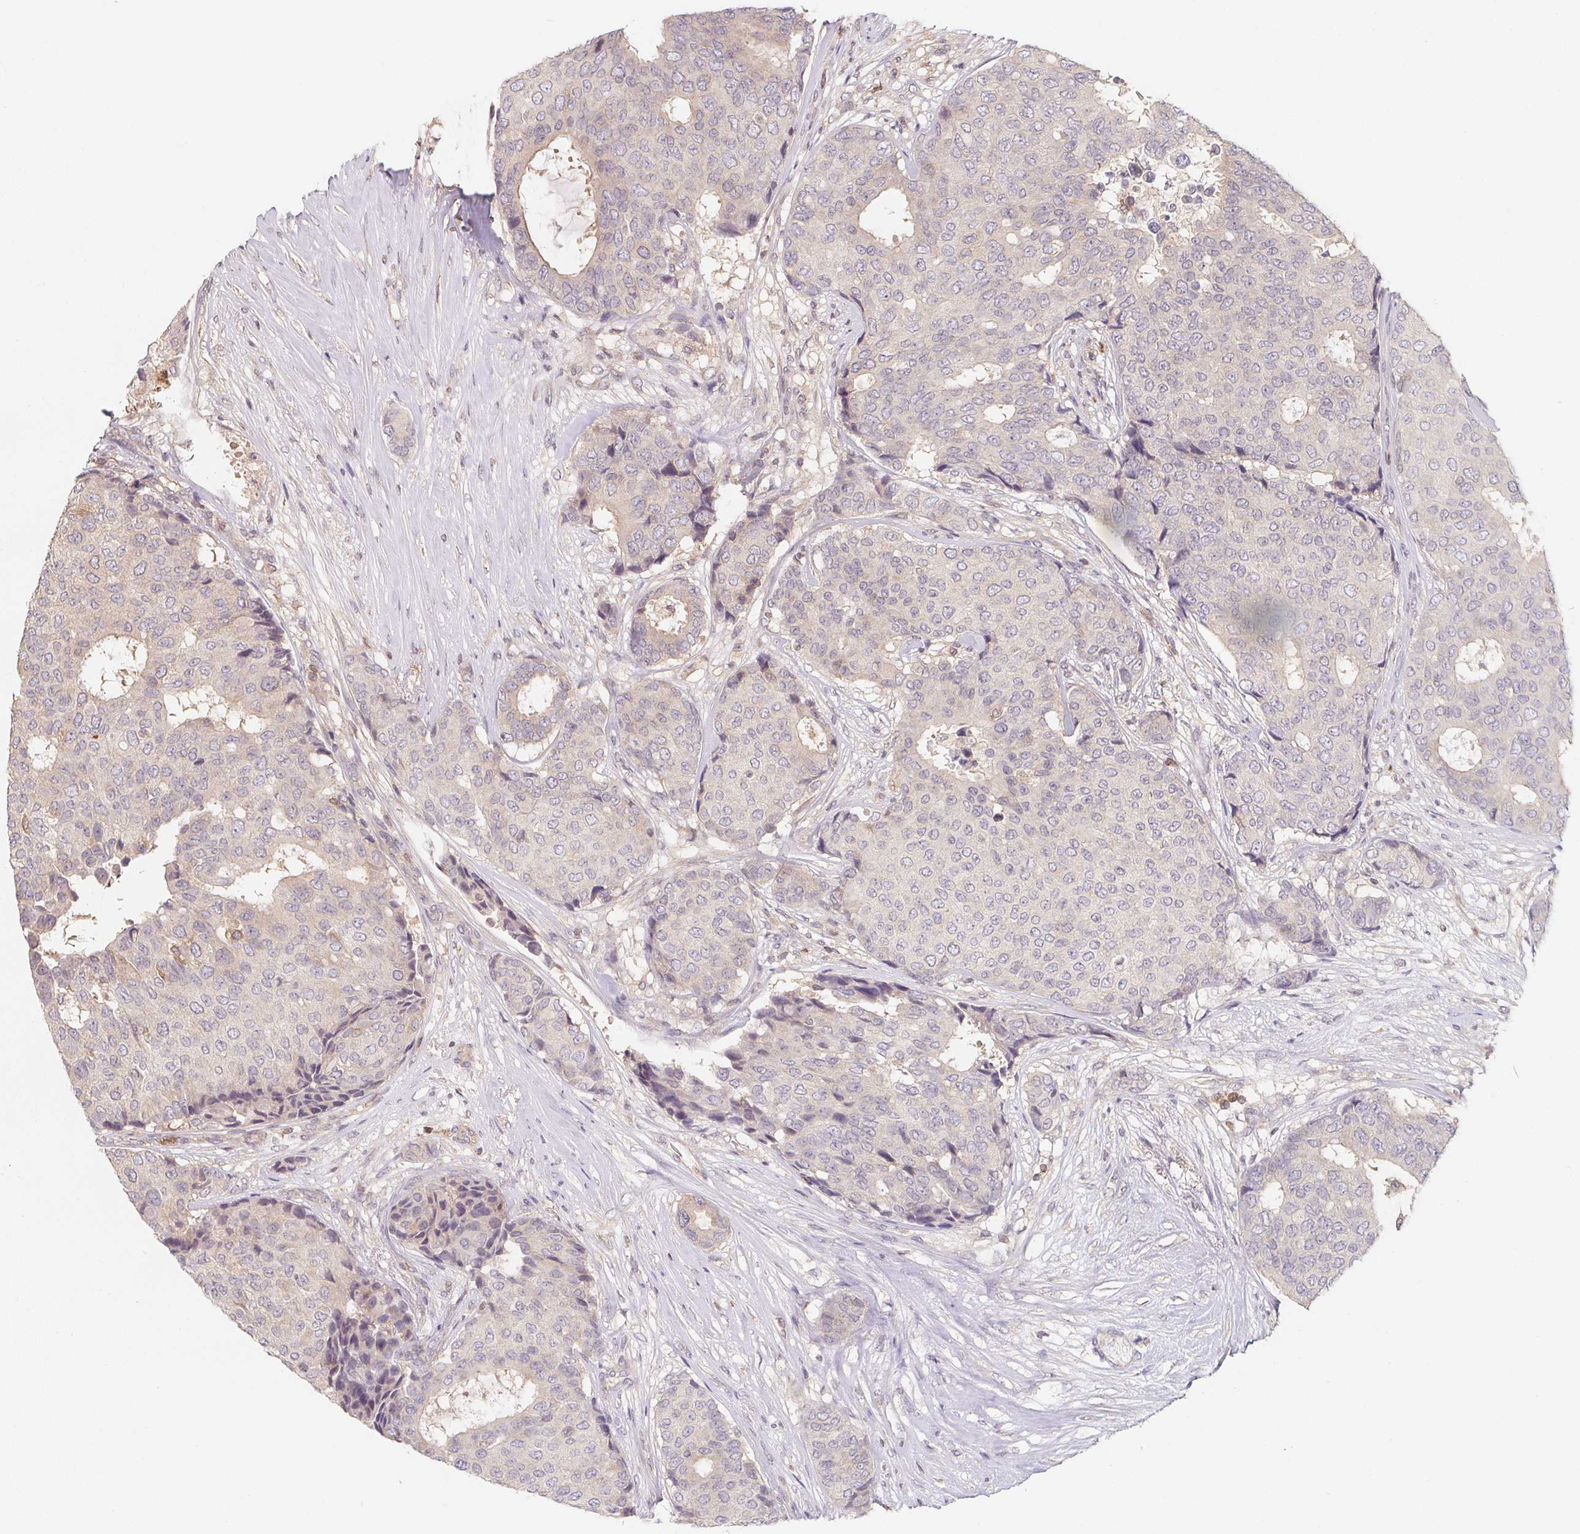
{"staining": {"intensity": "negative", "quantity": "none", "location": "none"}, "tissue": "breast cancer", "cell_type": "Tumor cells", "image_type": "cancer", "snomed": [{"axis": "morphology", "description": "Duct carcinoma"}, {"axis": "topography", "description": "Breast"}], "caption": "Tumor cells show no significant staining in breast intraductal carcinoma.", "gene": "ANKRD13A", "patient": {"sex": "female", "age": 75}}